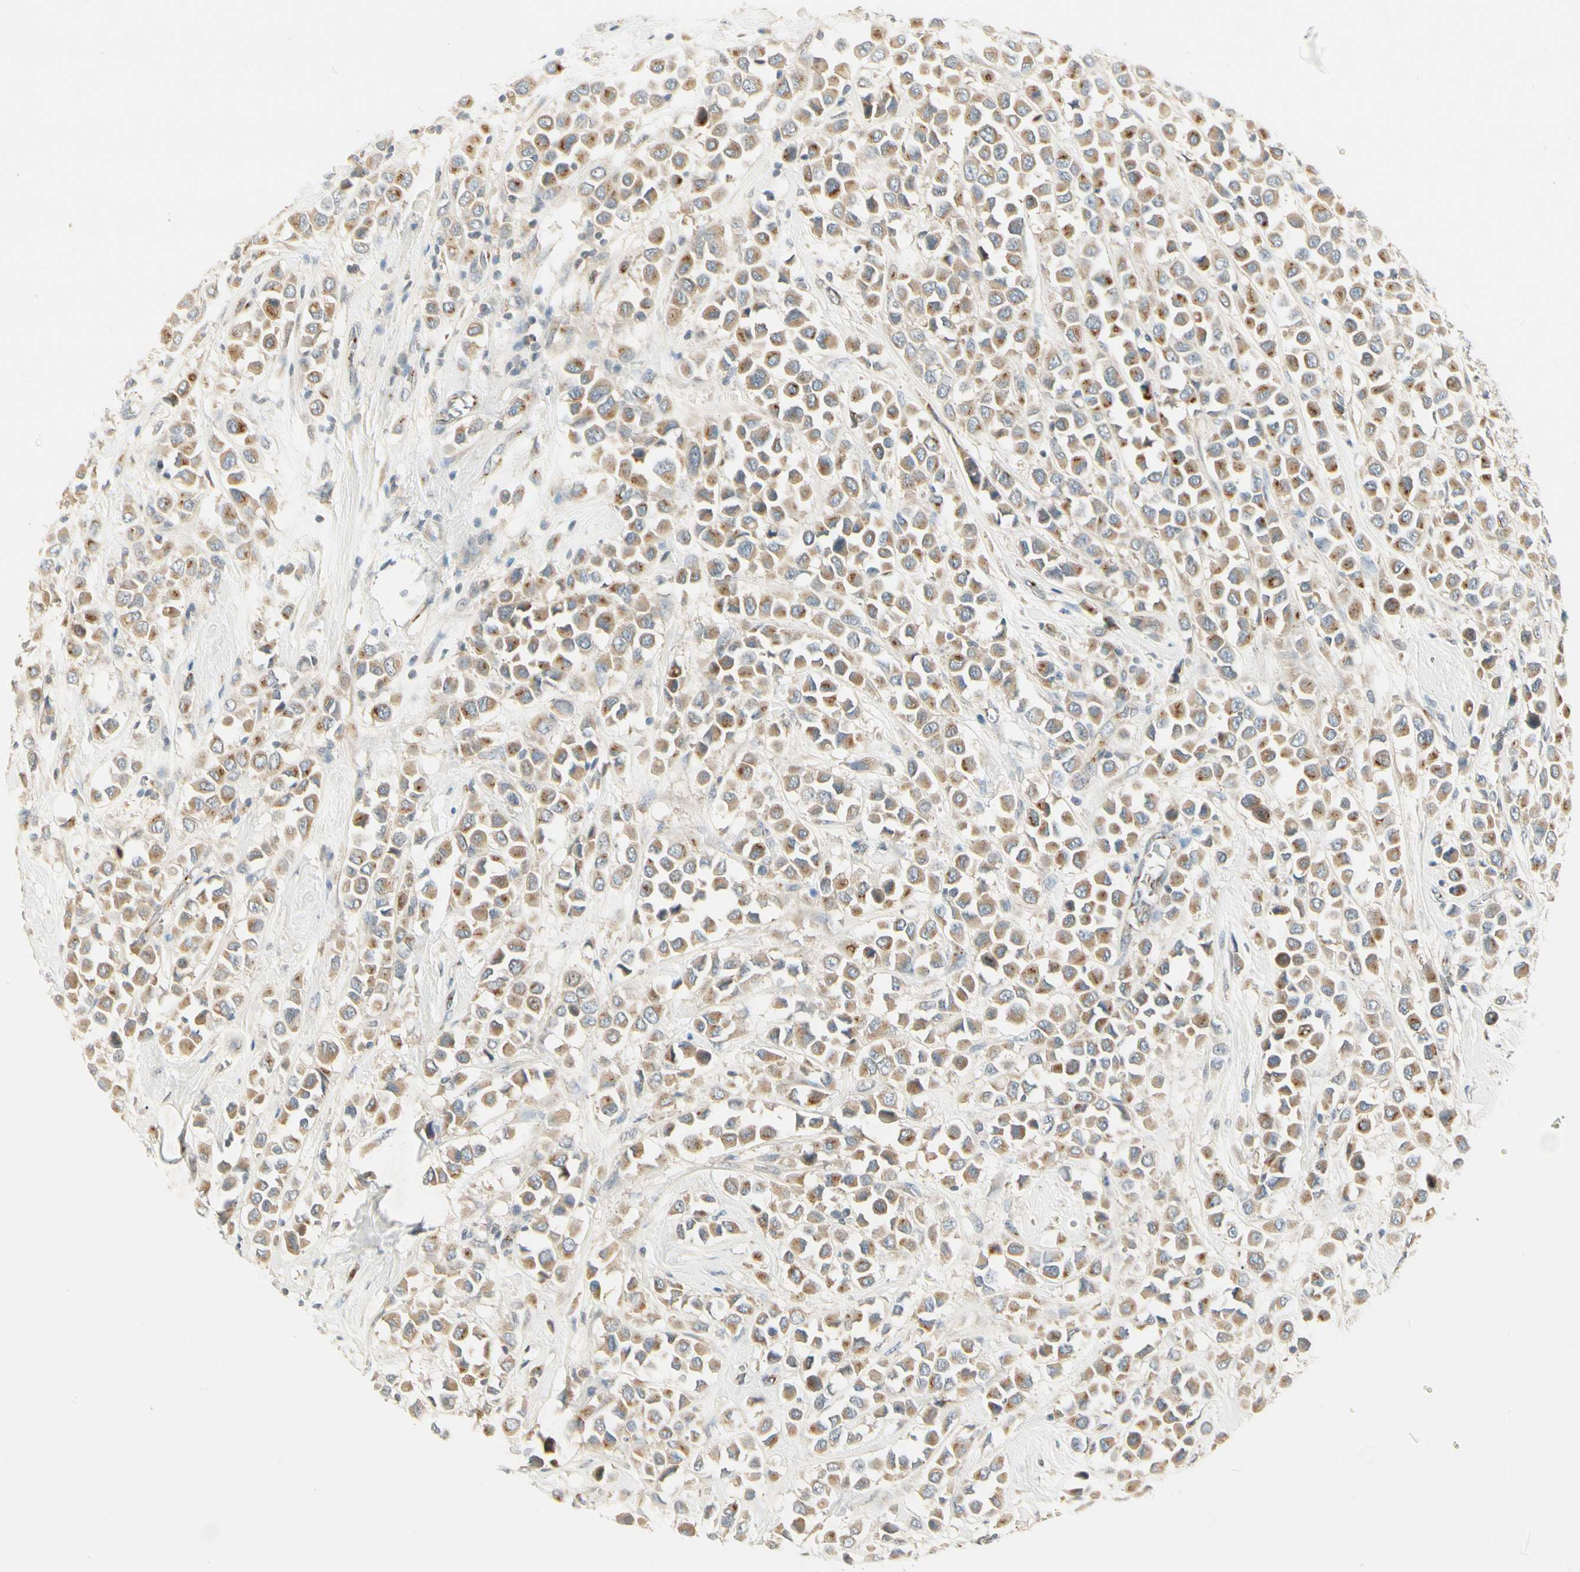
{"staining": {"intensity": "moderate", "quantity": ">75%", "location": "cytoplasmic/membranous"}, "tissue": "breast cancer", "cell_type": "Tumor cells", "image_type": "cancer", "snomed": [{"axis": "morphology", "description": "Duct carcinoma"}, {"axis": "topography", "description": "Breast"}], "caption": "Immunohistochemical staining of breast infiltrating ductal carcinoma demonstrates medium levels of moderate cytoplasmic/membranous positivity in approximately >75% of tumor cells.", "gene": "MANSC1", "patient": {"sex": "female", "age": 61}}